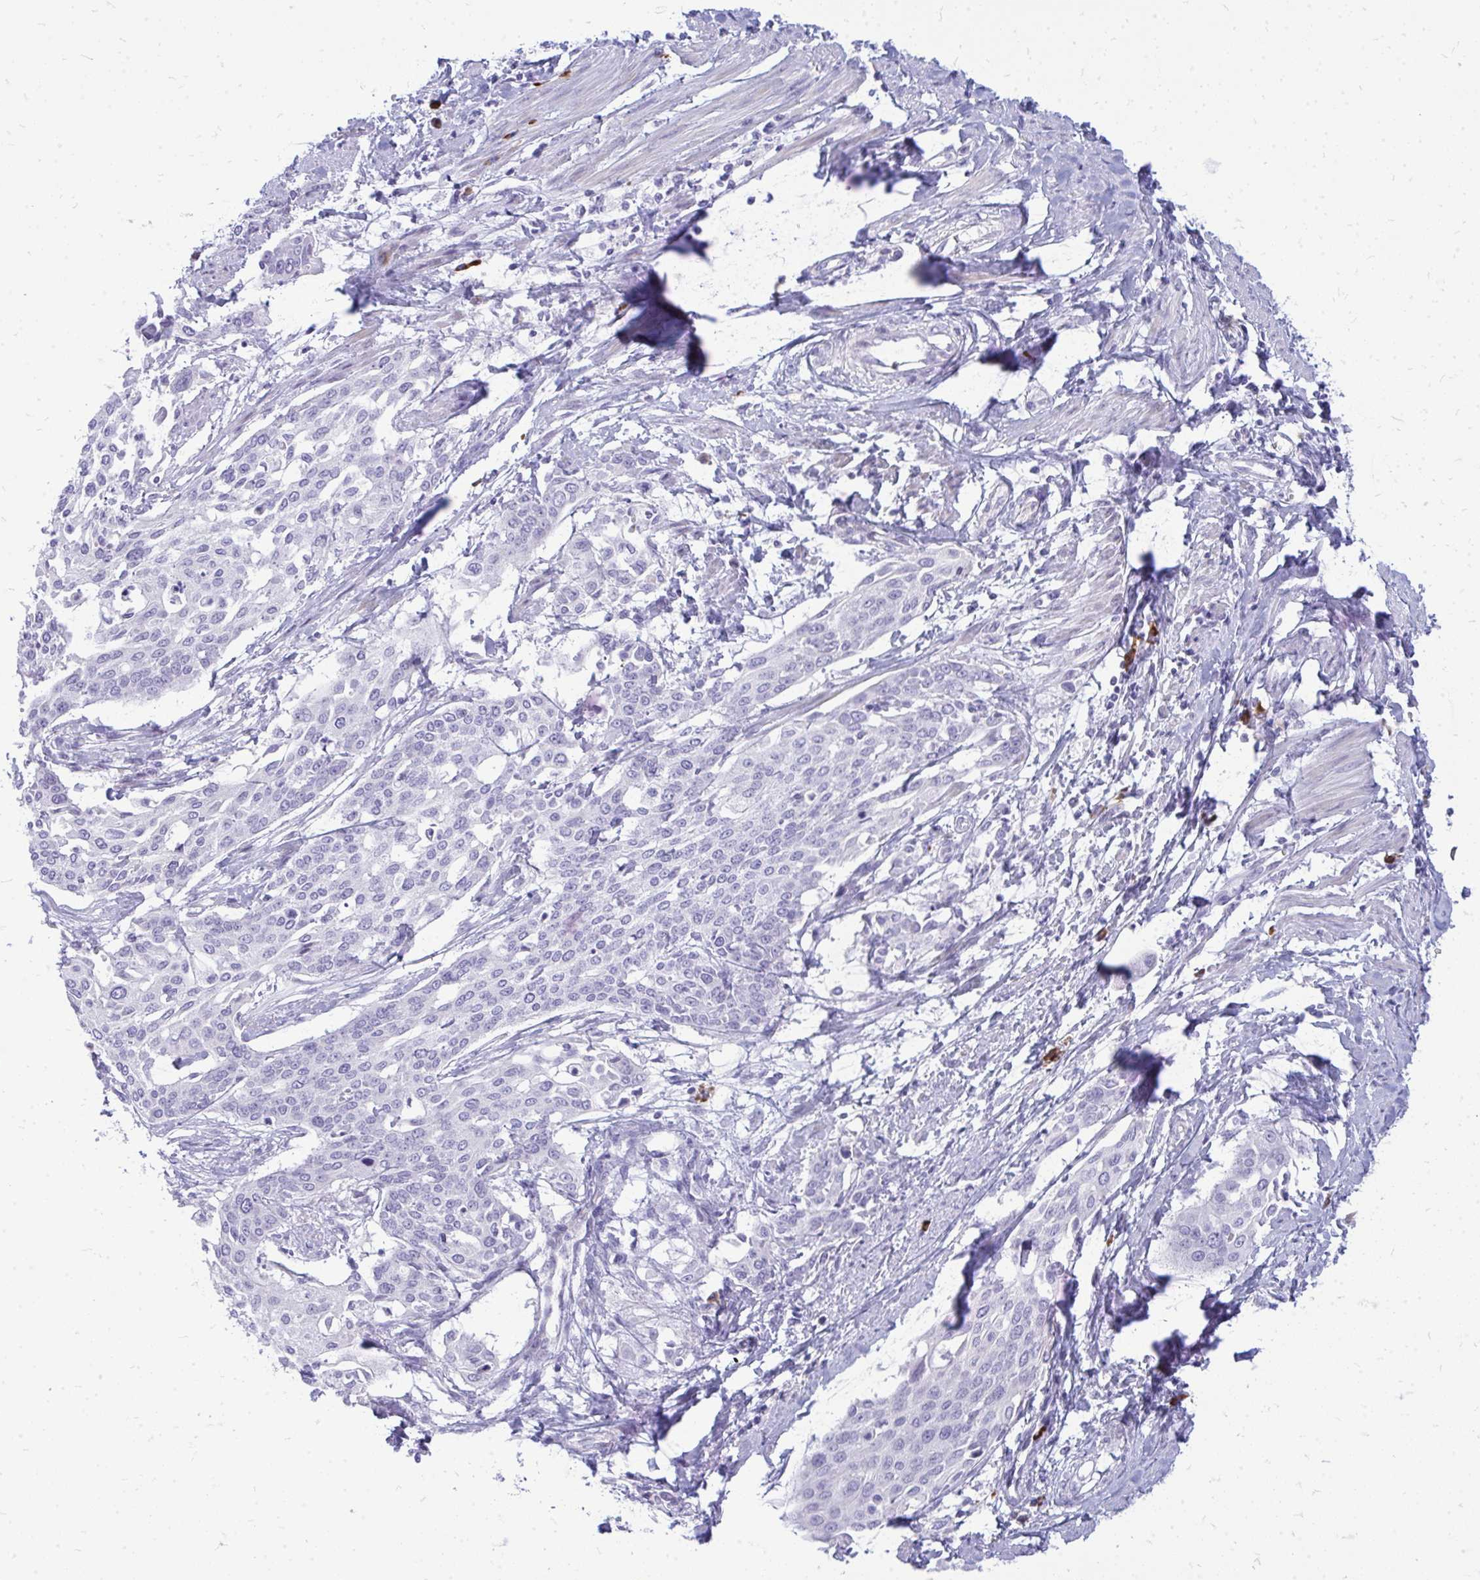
{"staining": {"intensity": "negative", "quantity": "none", "location": "none"}, "tissue": "cervical cancer", "cell_type": "Tumor cells", "image_type": "cancer", "snomed": [{"axis": "morphology", "description": "Squamous cell carcinoma, NOS"}, {"axis": "topography", "description": "Cervix"}], "caption": "High power microscopy micrograph of an IHC photomicrograph of cervical cancer, revealing no significant expression in tumor cells. Nuclei are stained in blue.", "gene": "TSPEAR", "patient": {"sex": "female", "age": 44}}